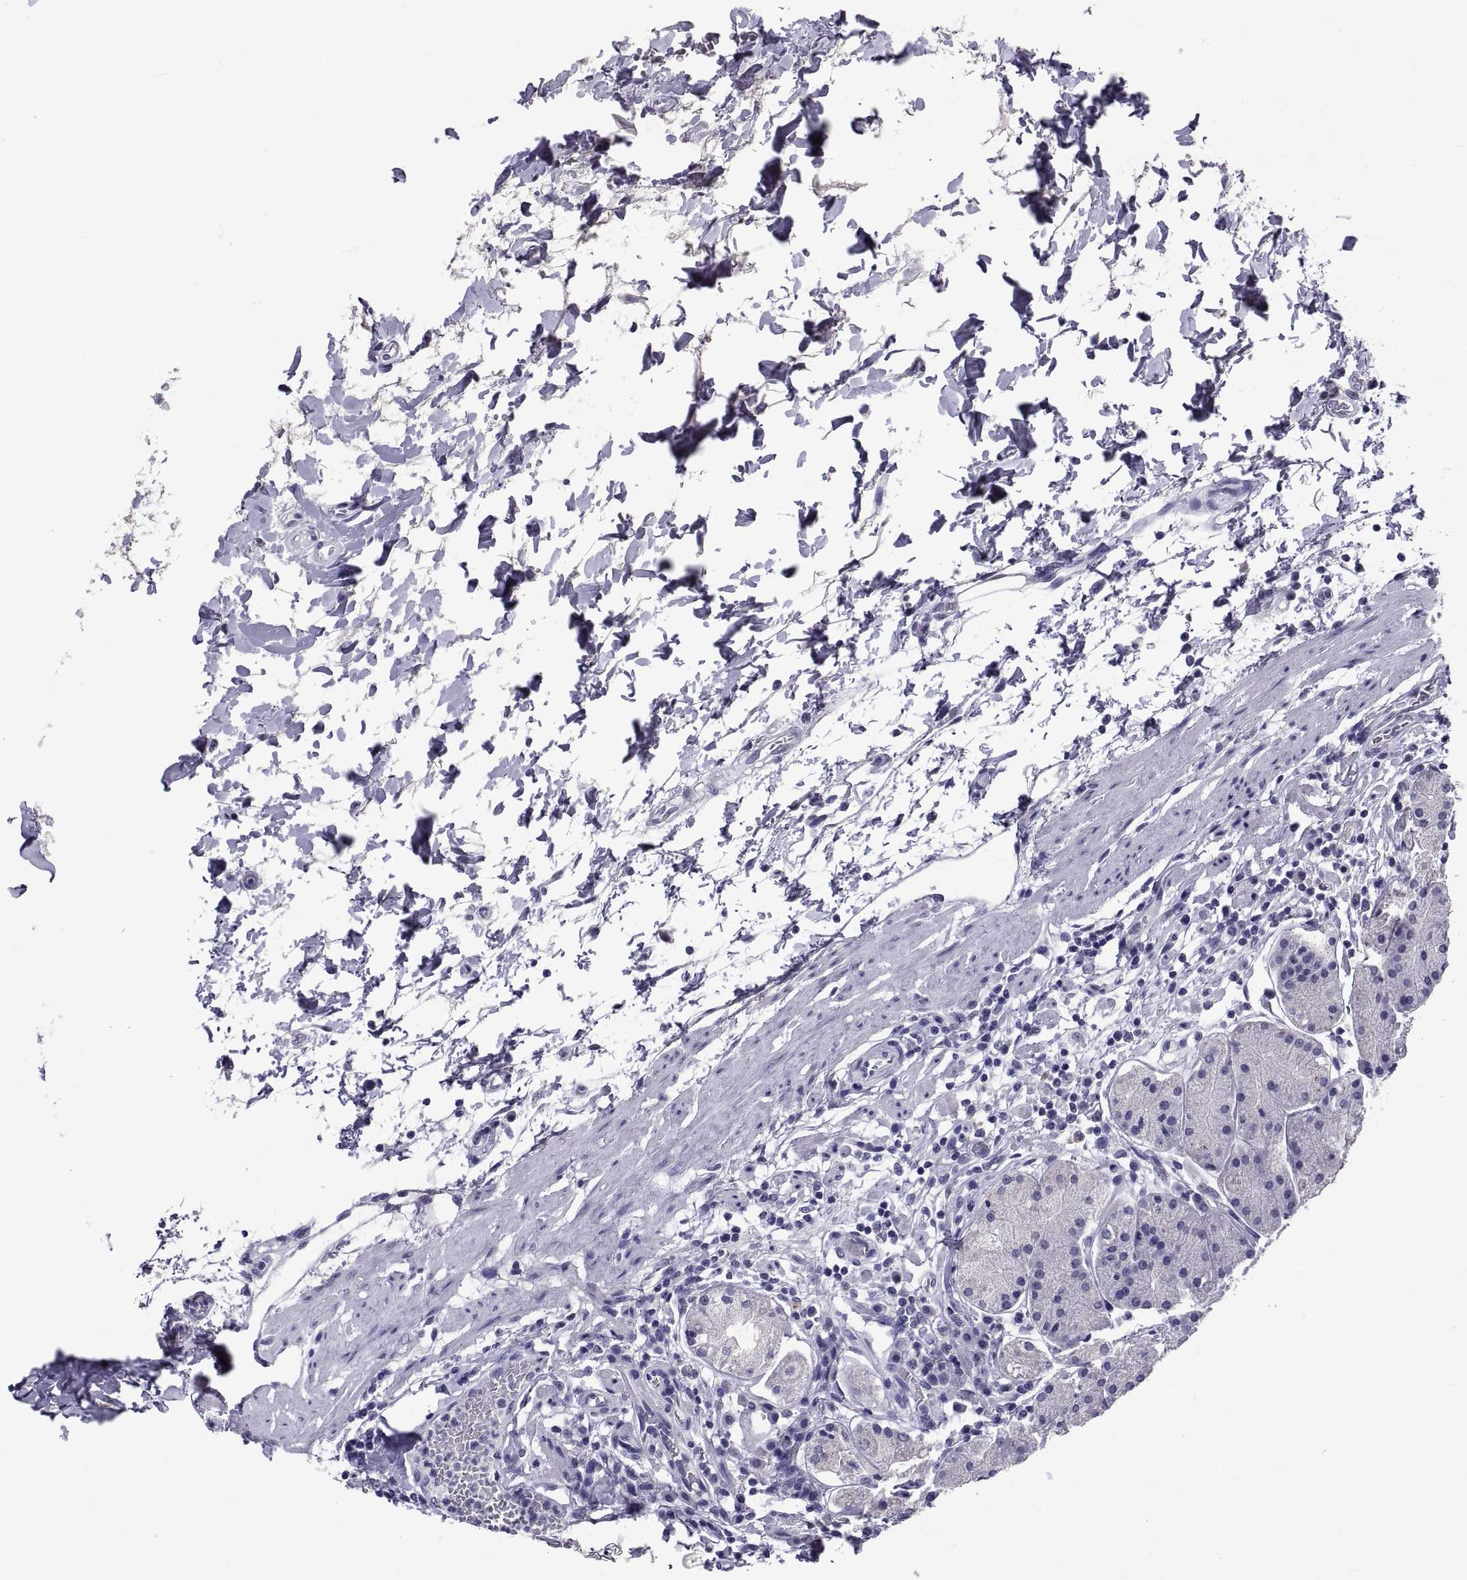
{"staining": {"intensity": "moderate", "quantity": "<25%", "location": "cytoplasmic/membranous"}, "tissue": "stomach", "cell_type": "Glandular cells", "image_type": "normal", "snomed": [{"axis": "morphology", "description": "Normal tissue, NOS"}, {"axis": "topography", "description": "Stomach"}], "caption": "Immunohistochemistry (DAB) staining of unremarkable stomach demonstrates moderate cytoplasmic/membranous protein expression in about <25% of glandular cells.", "gene": "TGFBR3L", "patient": {"sex": "male", "age": 54}}